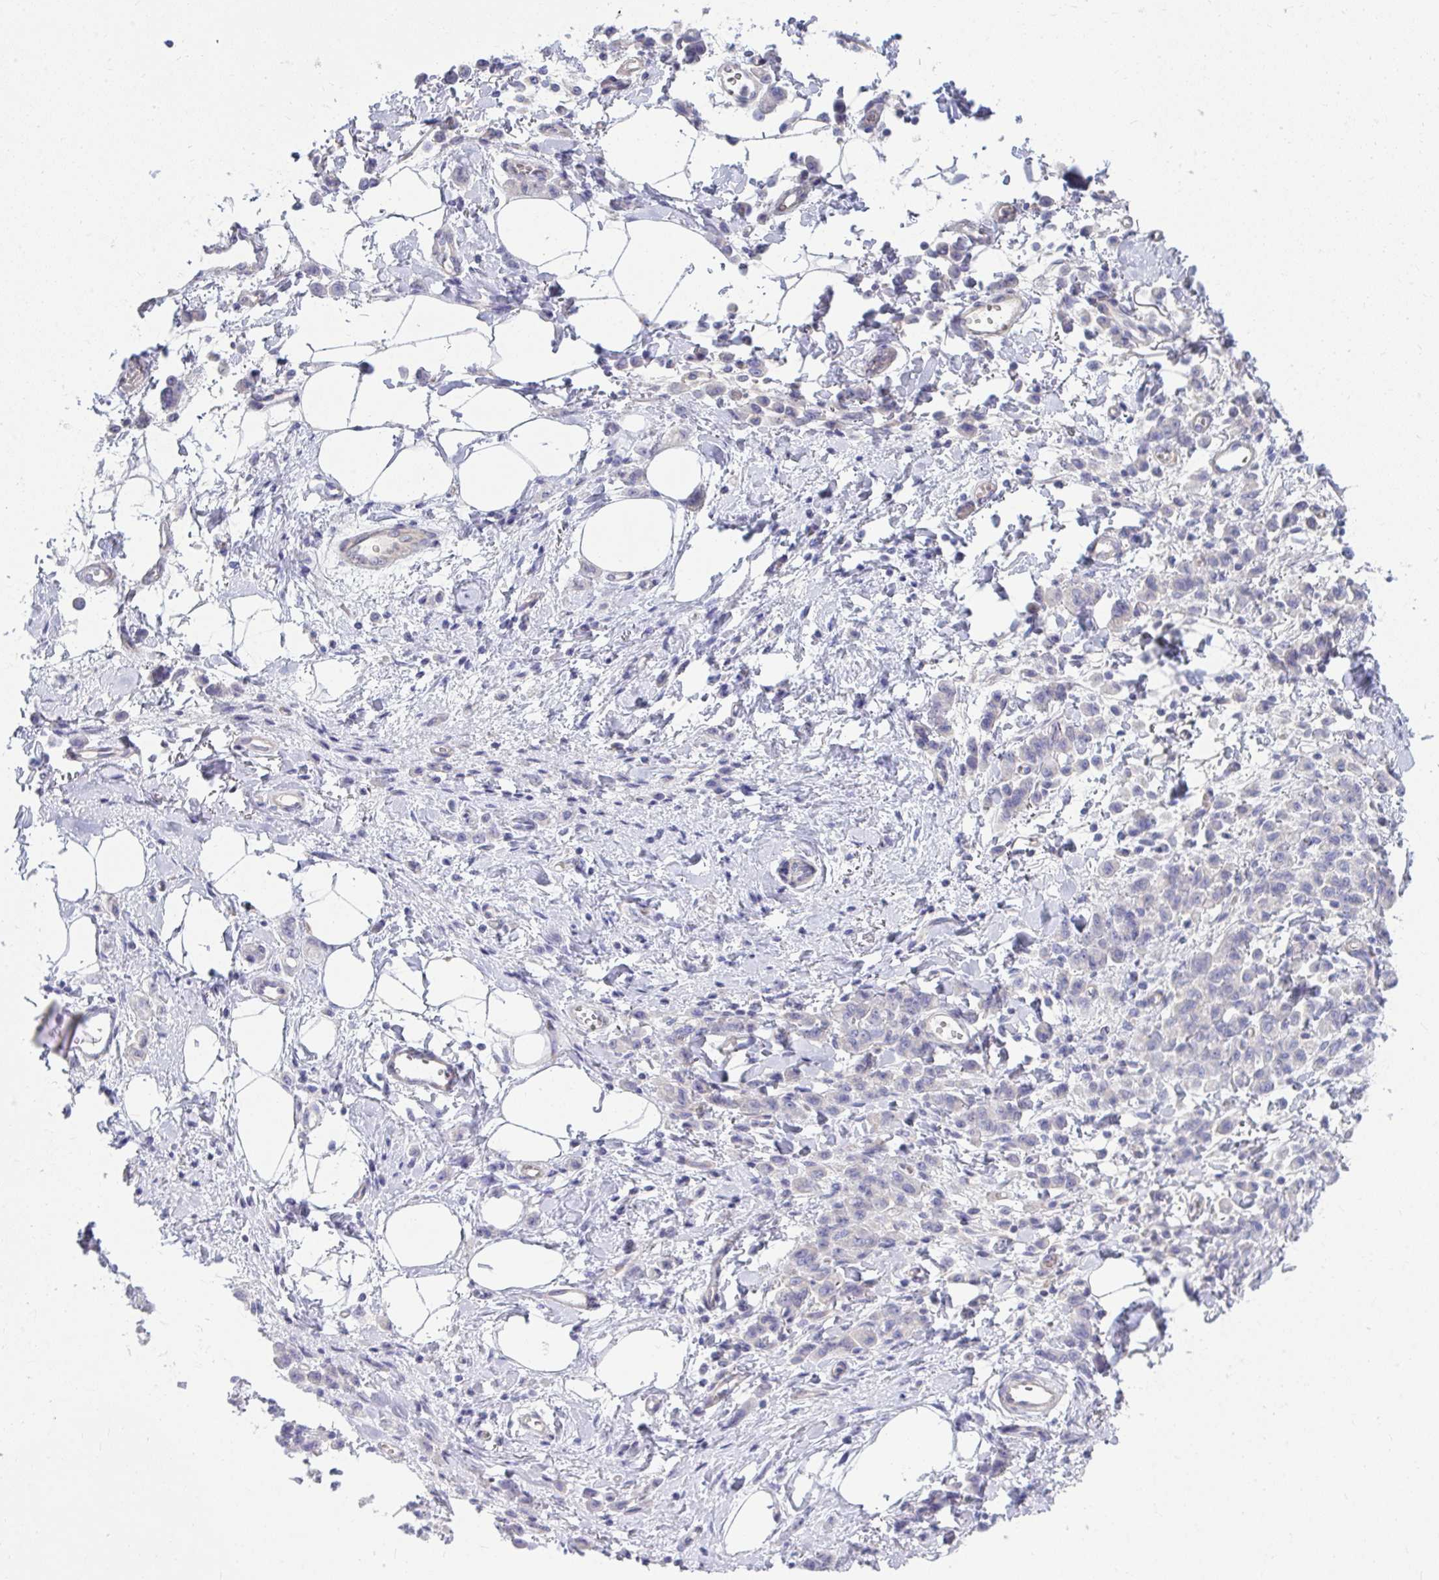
{"staining": {"intensity": "negative", "quantity": "none", "location": "none"}, "tissue": "stomach cancer", "cell_type": "Tumor cells", "image_type": "cancer", "snomed": [{"axis": "morphology", "description": "Adenocarcinoma, NOS"}, {"axis": "topography", "description": "Stomach"}], "caption": "Immunohistochemistry of human stomach cancer demonstrates no positivity in tumor cells. (Immunohistochemistry, brightfield microscopy, high magnification).", "gene": "LRRC36", "patient": {"sex": "male", "age": 77}}